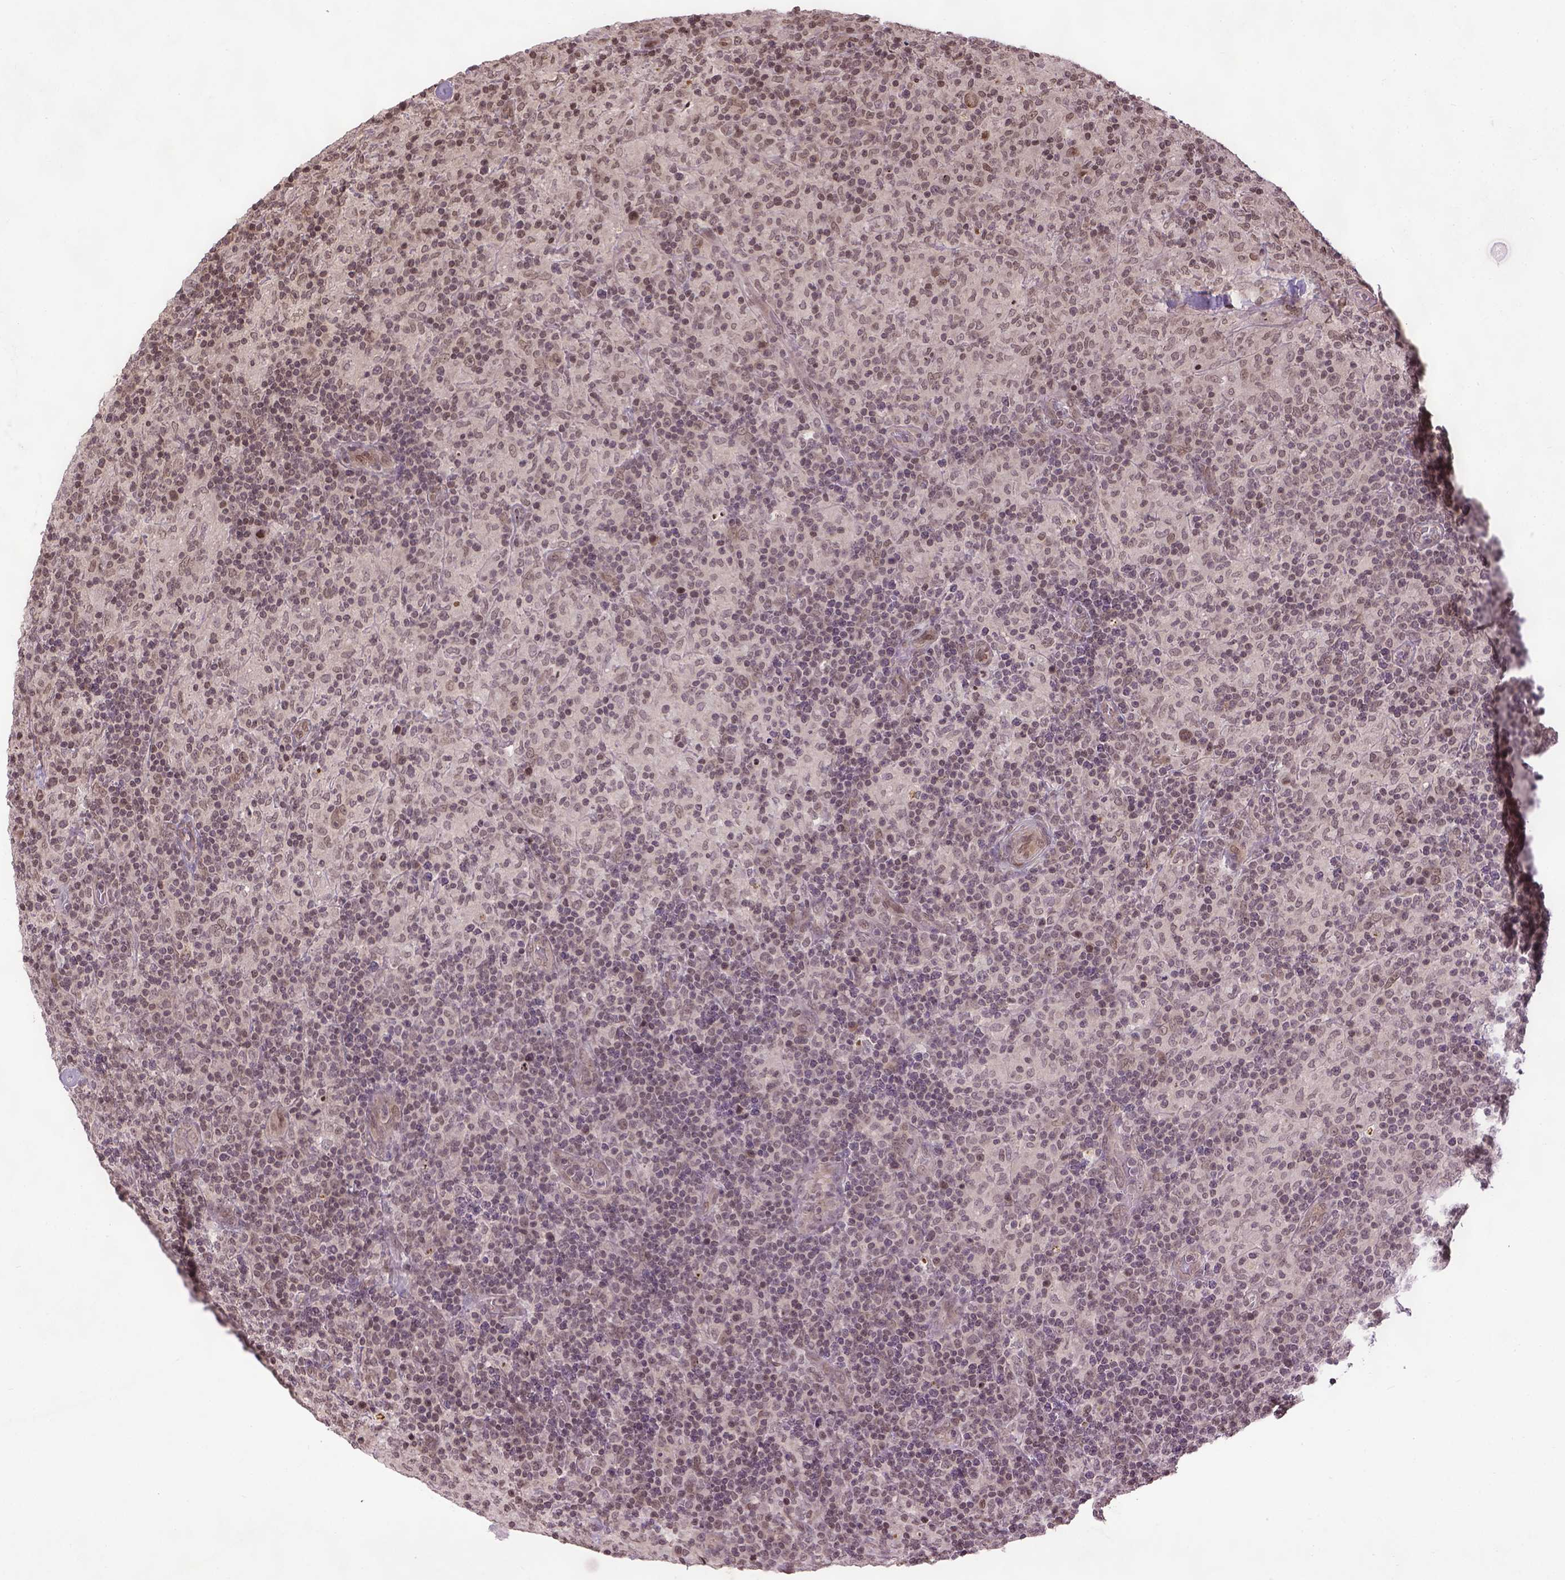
{"staining": {"intensity": "moderate", "quantity": ">75%", "location": "nuclear"}, "tissue": "lymphoma", "cell_type": "Tumor cells", "image_type": "cancer", "snomed": [{"axis": "morphology", "description": "Hodgkin's disease, NOS"}, {"axis": "topography", "description": "Lymph node"}], "caption": "A medium amount of moderate nuclear positivity is seen in approximately >75% of tumor cells in Hodgkin's disease tissue.", "gene": "BANF1", "patient": {"sex": "male", "age": 70}}